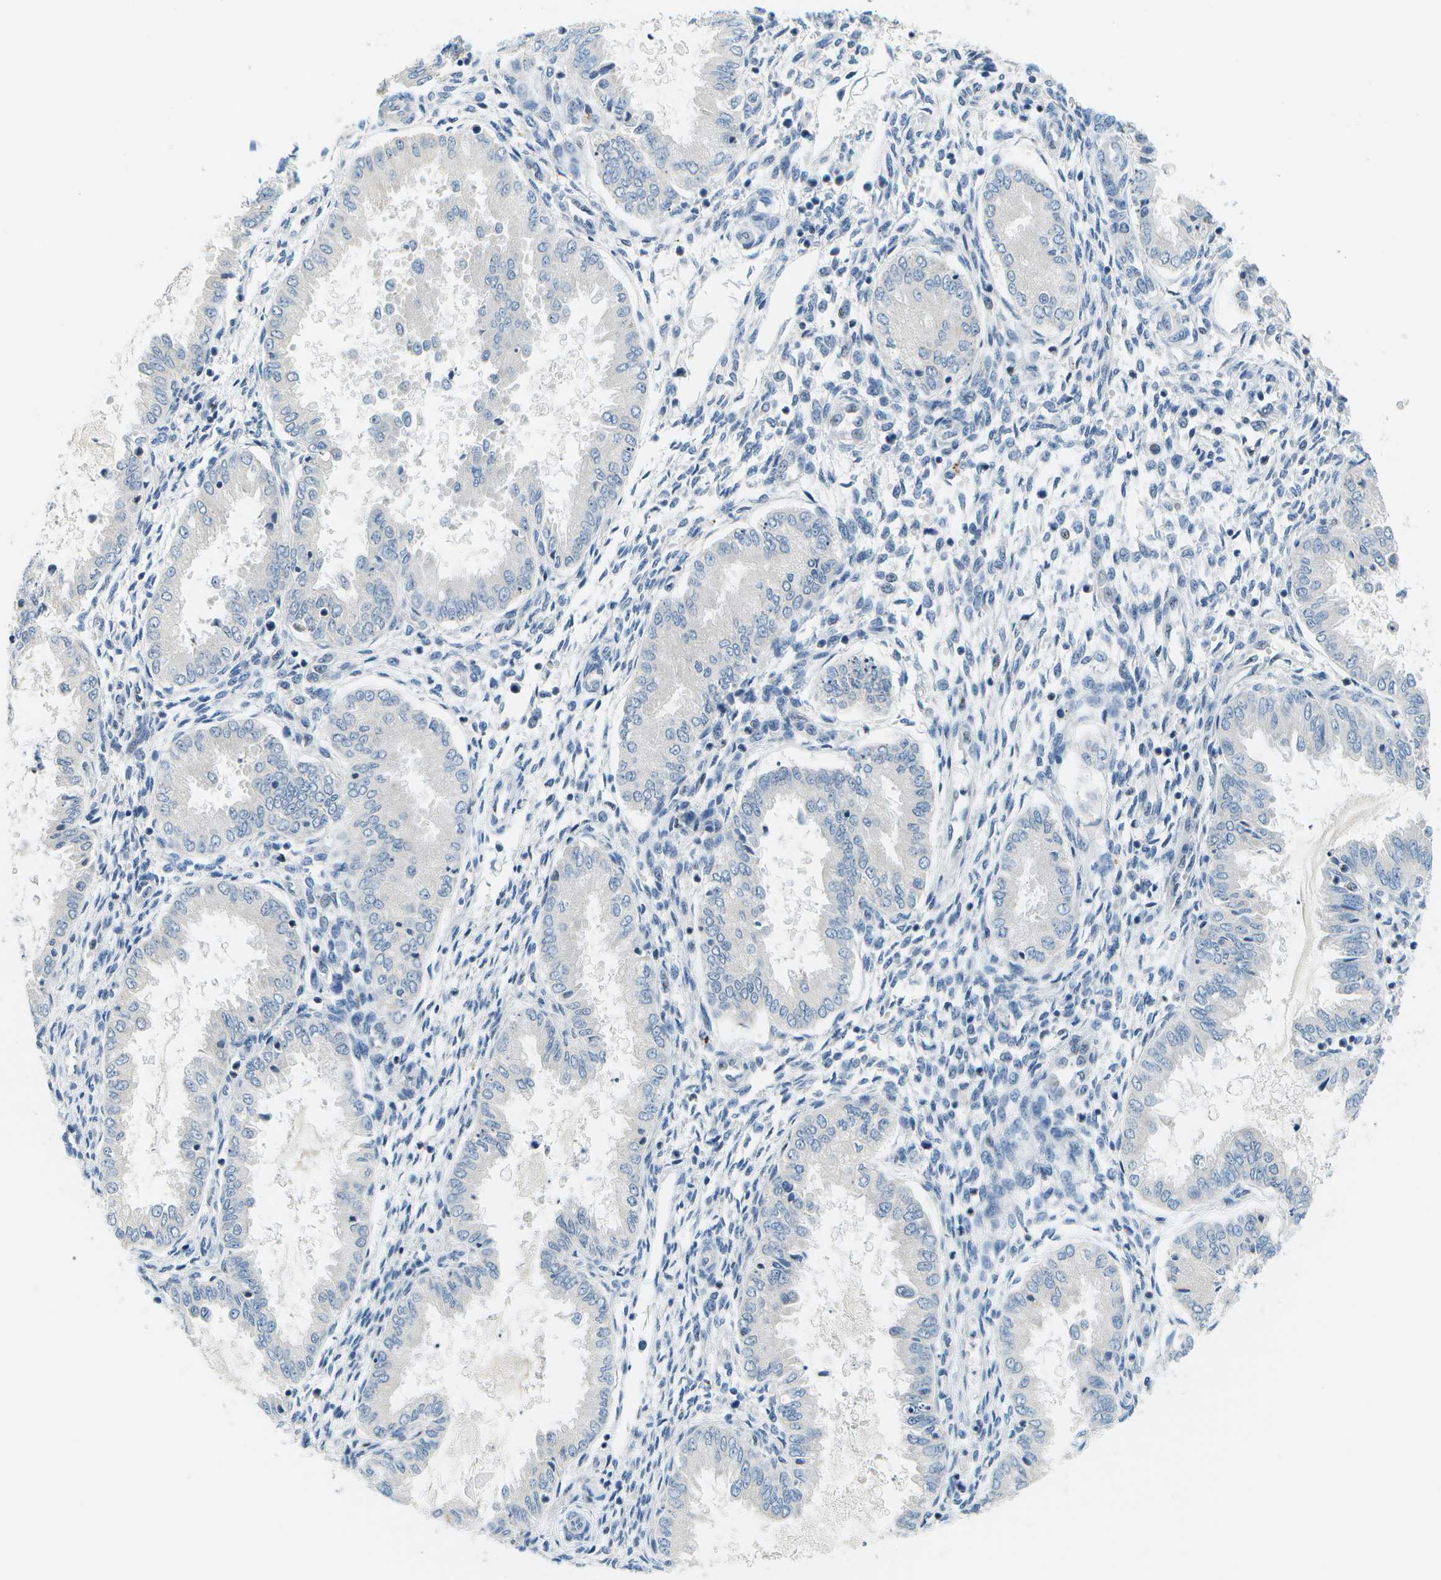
{"staining": {"intensity": "negative", "quantity": "none", "location": "none"}, "tissue": "endometrium", "cell_type": "Cells in endometrial stroma", "image_type": "normal", "snomed": [{"axis": "morphology", "description": "Normal tissue, NOS"}, {"axis": "topography", "description": "Endometrium"}], "caption": "Protein analysis of benign endometrium shows no significant positivity in cells in endometrial stroma.", "gene": "PTGIS", "patient": {"sex": "female", "age": 33}}